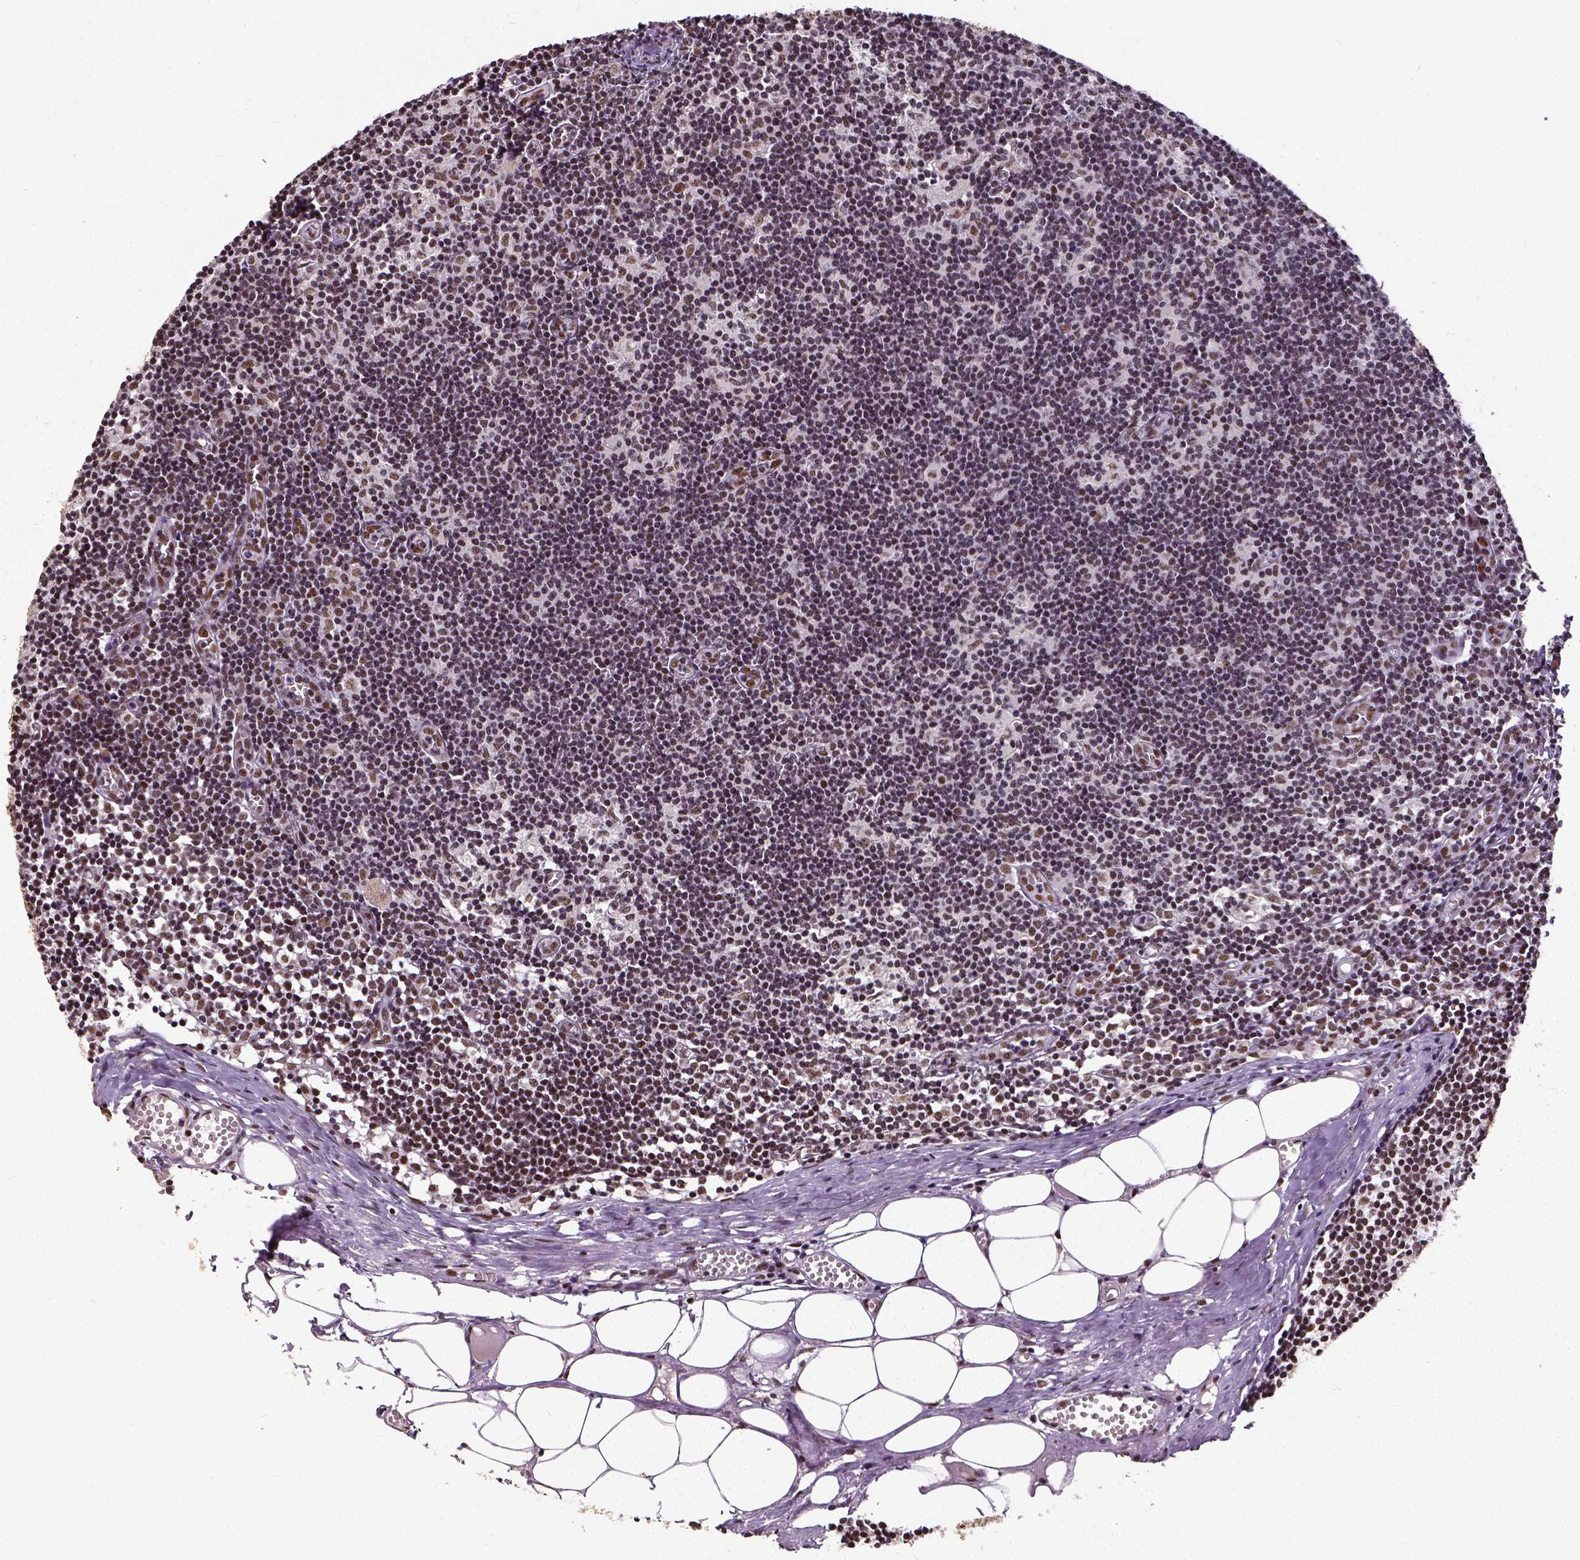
{"staining": {"intensity": "strong", "quantity": "<25%", "location": "nuclear"}, "tissue": "lymph node", "cell_type": "Non-germinal center cells", "image_type": "normal", "snomed": [{"axis": "morphology", "description": "Normal tissue, NOS"}, {"axis": "topography", "description": "Lymph node"}], "caption": "A high-resolution photomicrograph shows immunohistochemistry (IHC) staining of benign lymph node, which exhibits strong nuclear staining in approximately <25% of non-germinal center cells.", "gene": "ATRX", "patient": {"sex": "female", "age": 52}}